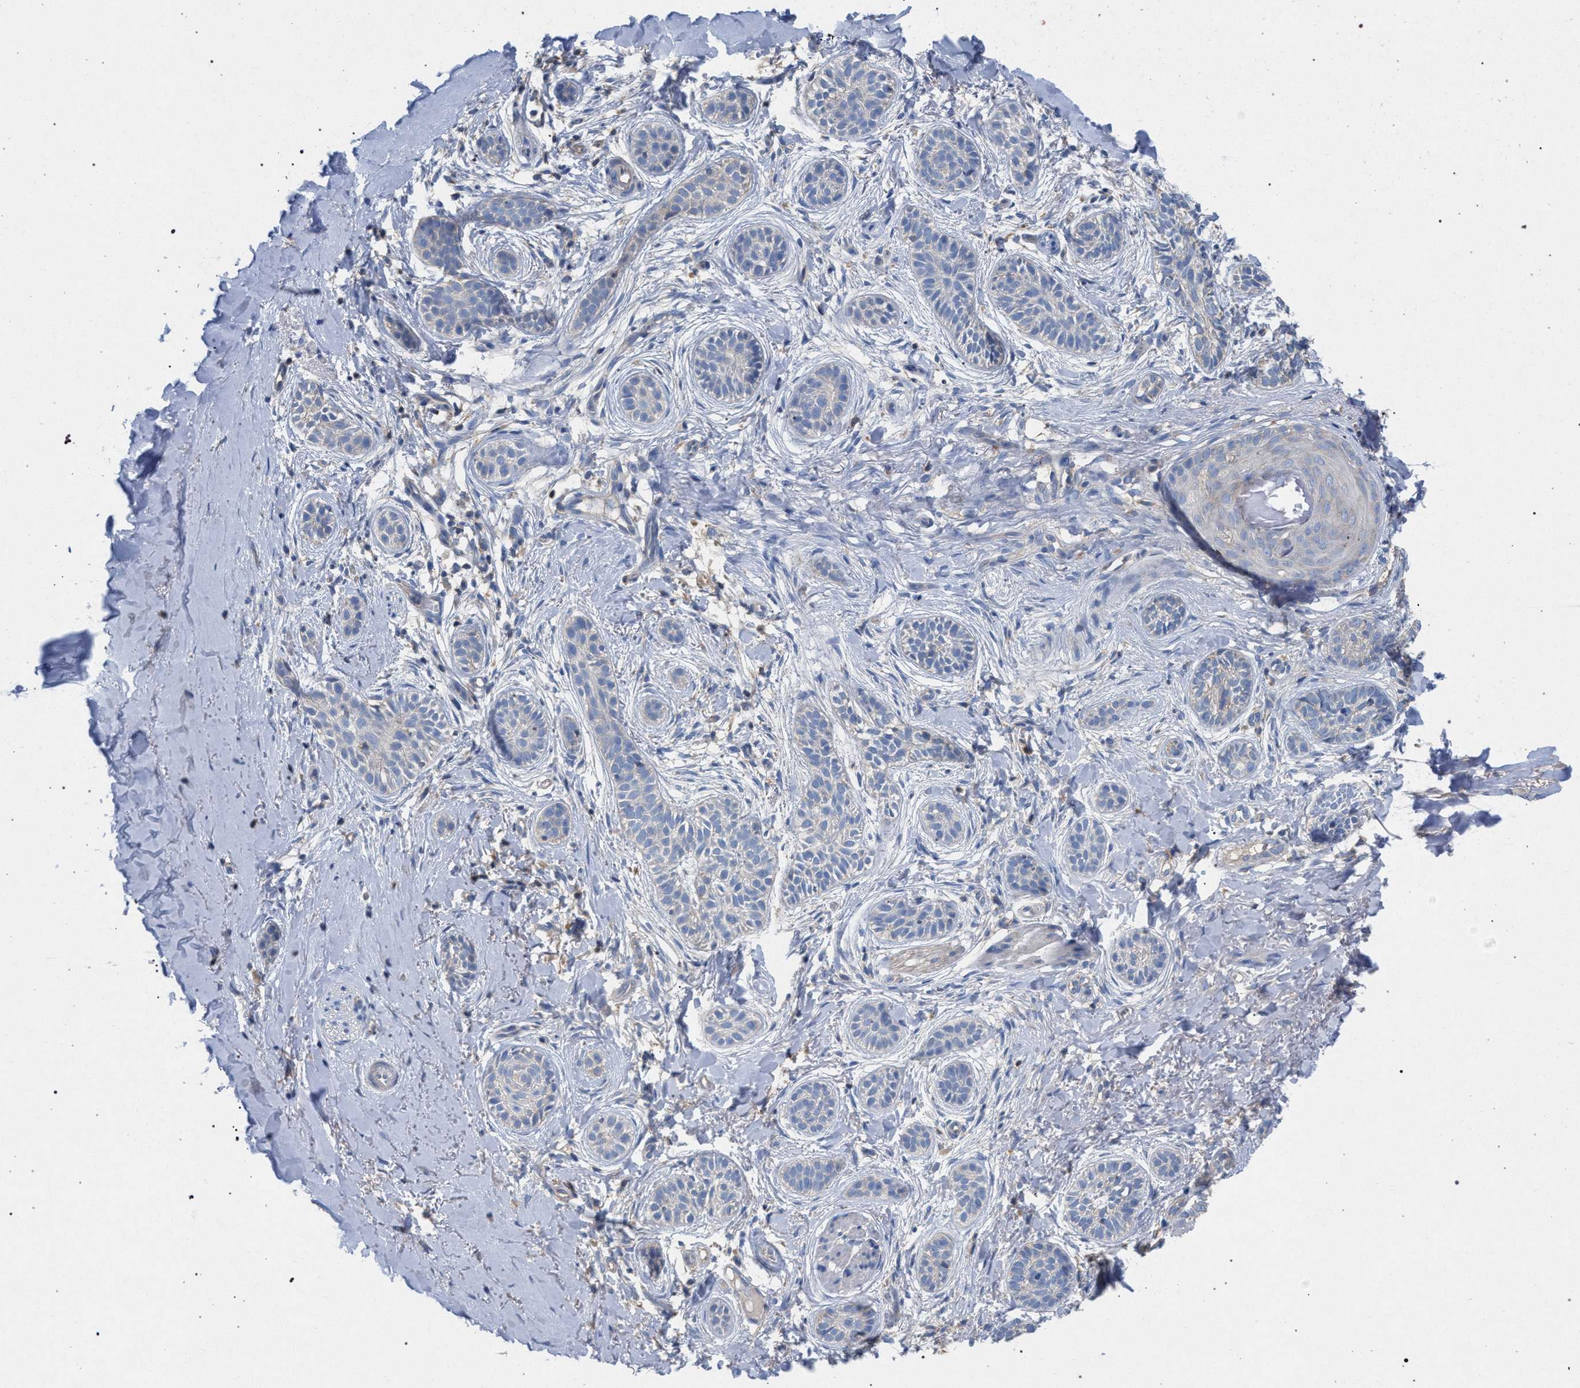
{"staining": {"intensity": "negative", "quantity": "none", "location": "none"}, "tissue": "skin cancer", "cell_type": "Tumor cells", "image_type": "cancer", "snomed": [{"axis": "morphology", "description": "Normal tissue, NOS"}, {"axis": "morphology", "description": "Basal cell carcinoma"}, {"axis": "topography", "description": "Skin"}], "caption": "A micrograph of basal cell carcinoma (skin) stained for a protein exhibits no brown staining in tumor cells.", "gene": "VPS13A", "patient": {"sex": "male", "age": 63}}